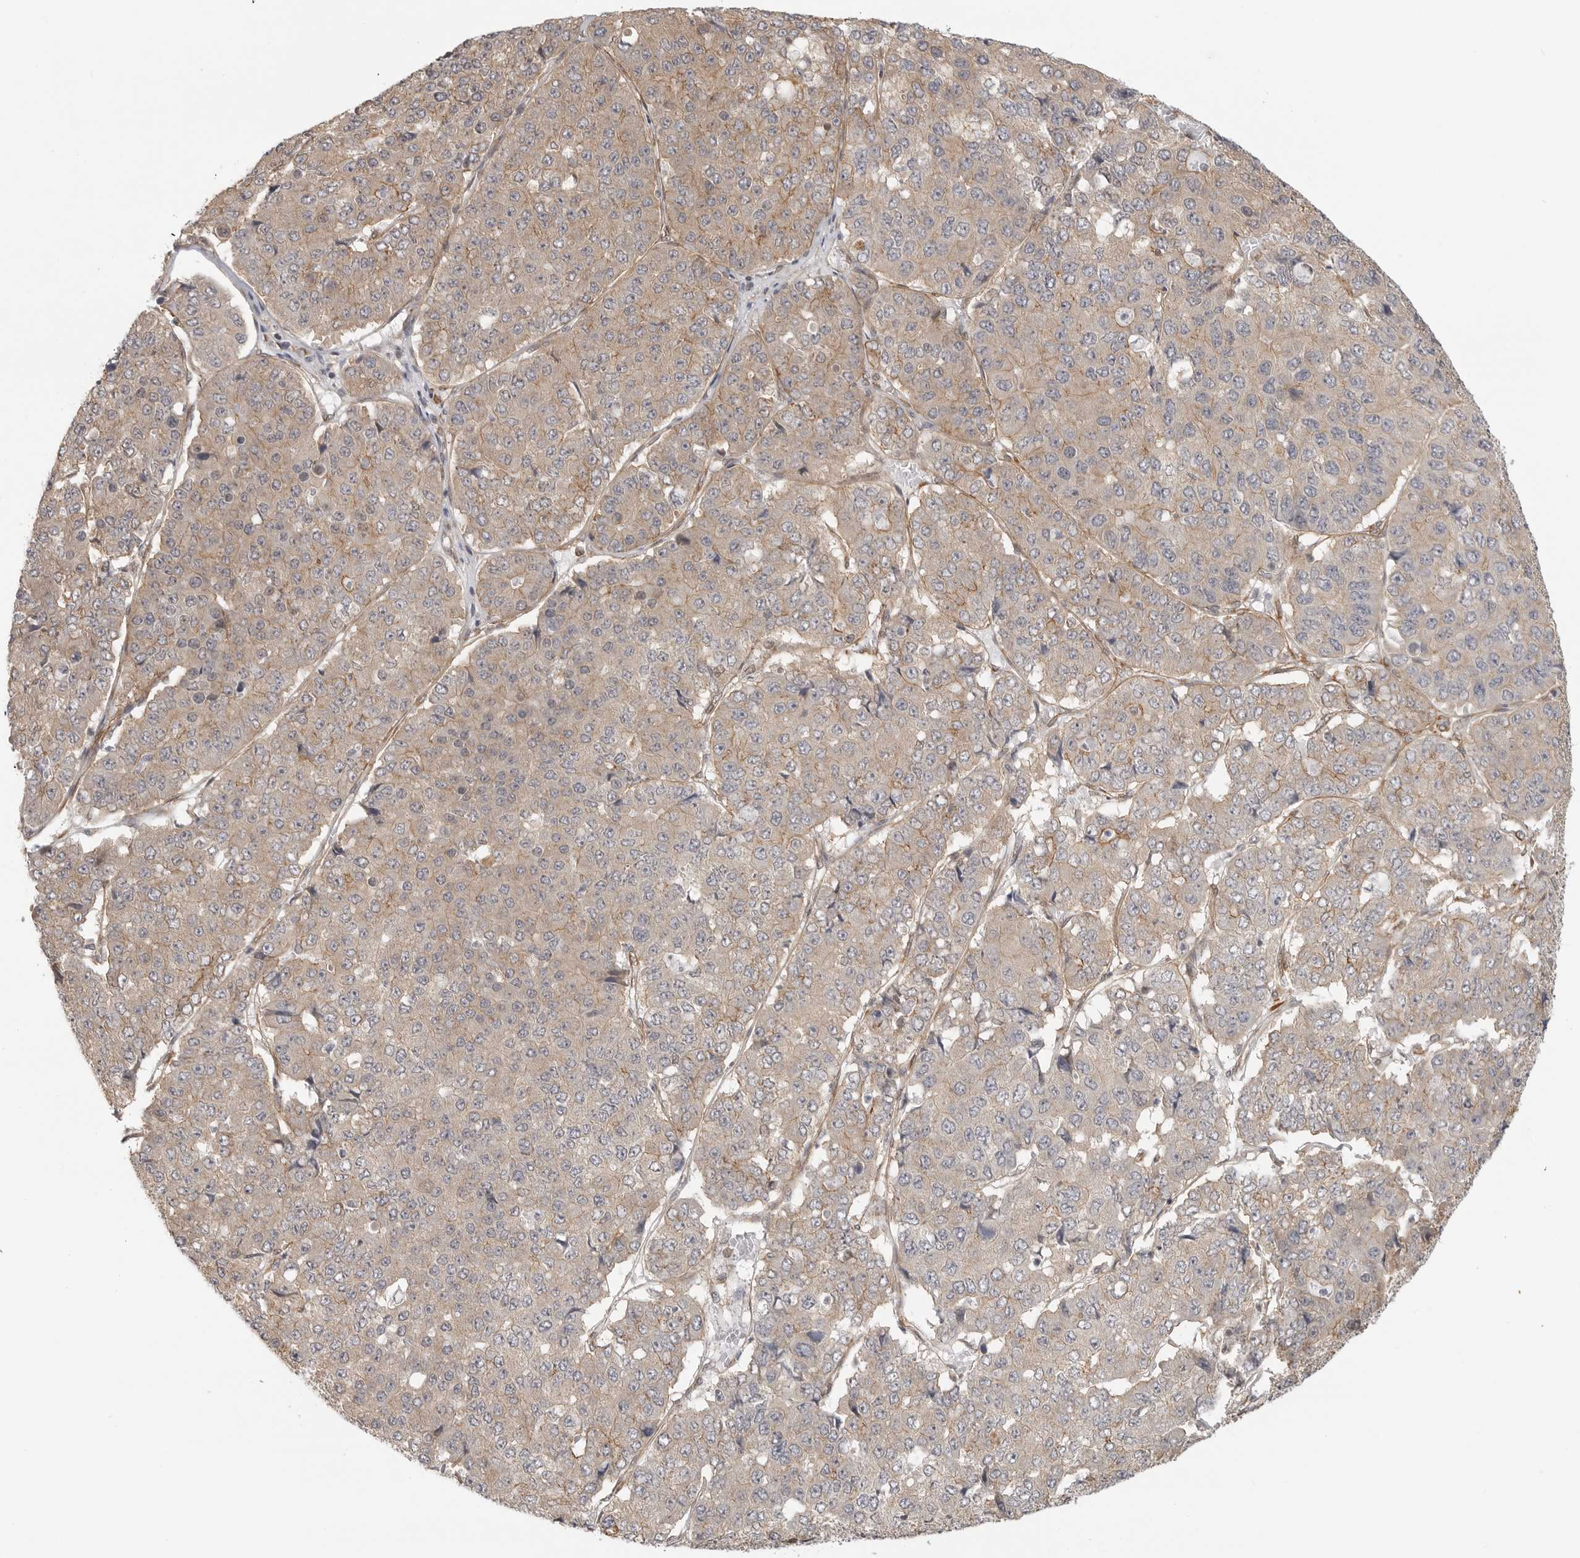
{"staining": {"intensity": "weak", "quantity": "25%-75%", "location": "cytoplasmic/membranous"}, "tissue": "pancreatic cancer", "cell_type": "Tumor cells", "image_type": "cancer", "snomed": [{"axis": "morphology", "description": "Adenocarcinoma, NOS"}, {"axis": "topography", "description": "Pancreas"}], "caption": "This is a photomicrograph of immunohistochemistry (IHC) staining of pancreatic cancer, which shows weak expression in the cytoplasmic/membranous of tumor cells.", "gene": "ATOH7", "patient": {"sex": "male", "age": 50}}